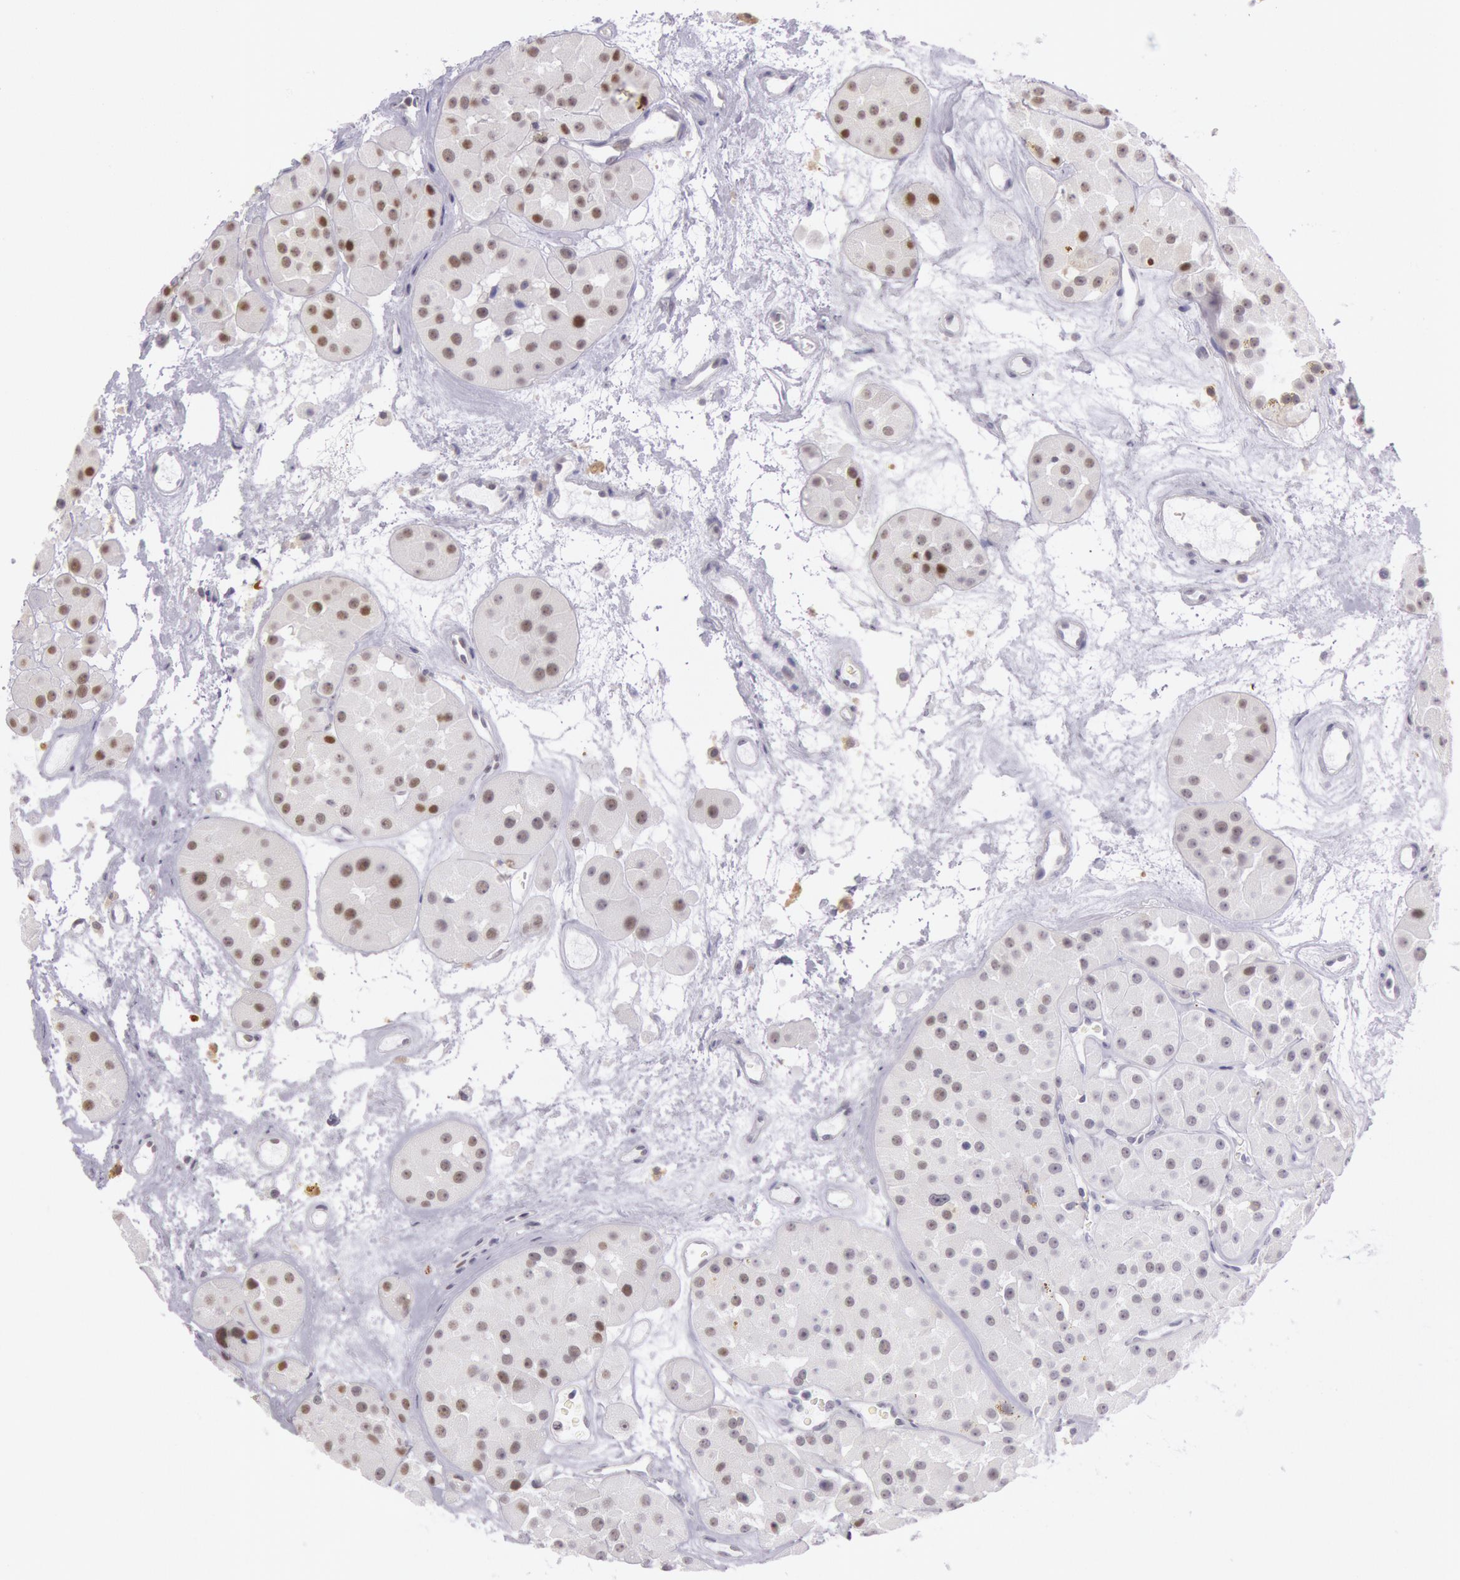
{"staining": {"intensity": "weak", "quantity": "25%-75%", "location": "nuclear"}, "tissue": "renal cancer", "cell_type": "Tumor cells", "image_type": "cancer", "snomed": [{"axis": "morphology", "description": "Adenocarcinoma, uncertain malignant potential"}, {"axis": "topography", "description": "Kidney"}], "caption": "A high-resolution micrograph shows immunohistochemistry staining of adenocarcinoma,  uncertain malignant potential (renal), which reveals weak nuclear positivity in approximately 25%-75% of tumor cells.", "gene": "ESS2", "patient": {"sex": "male", "age": 63}}